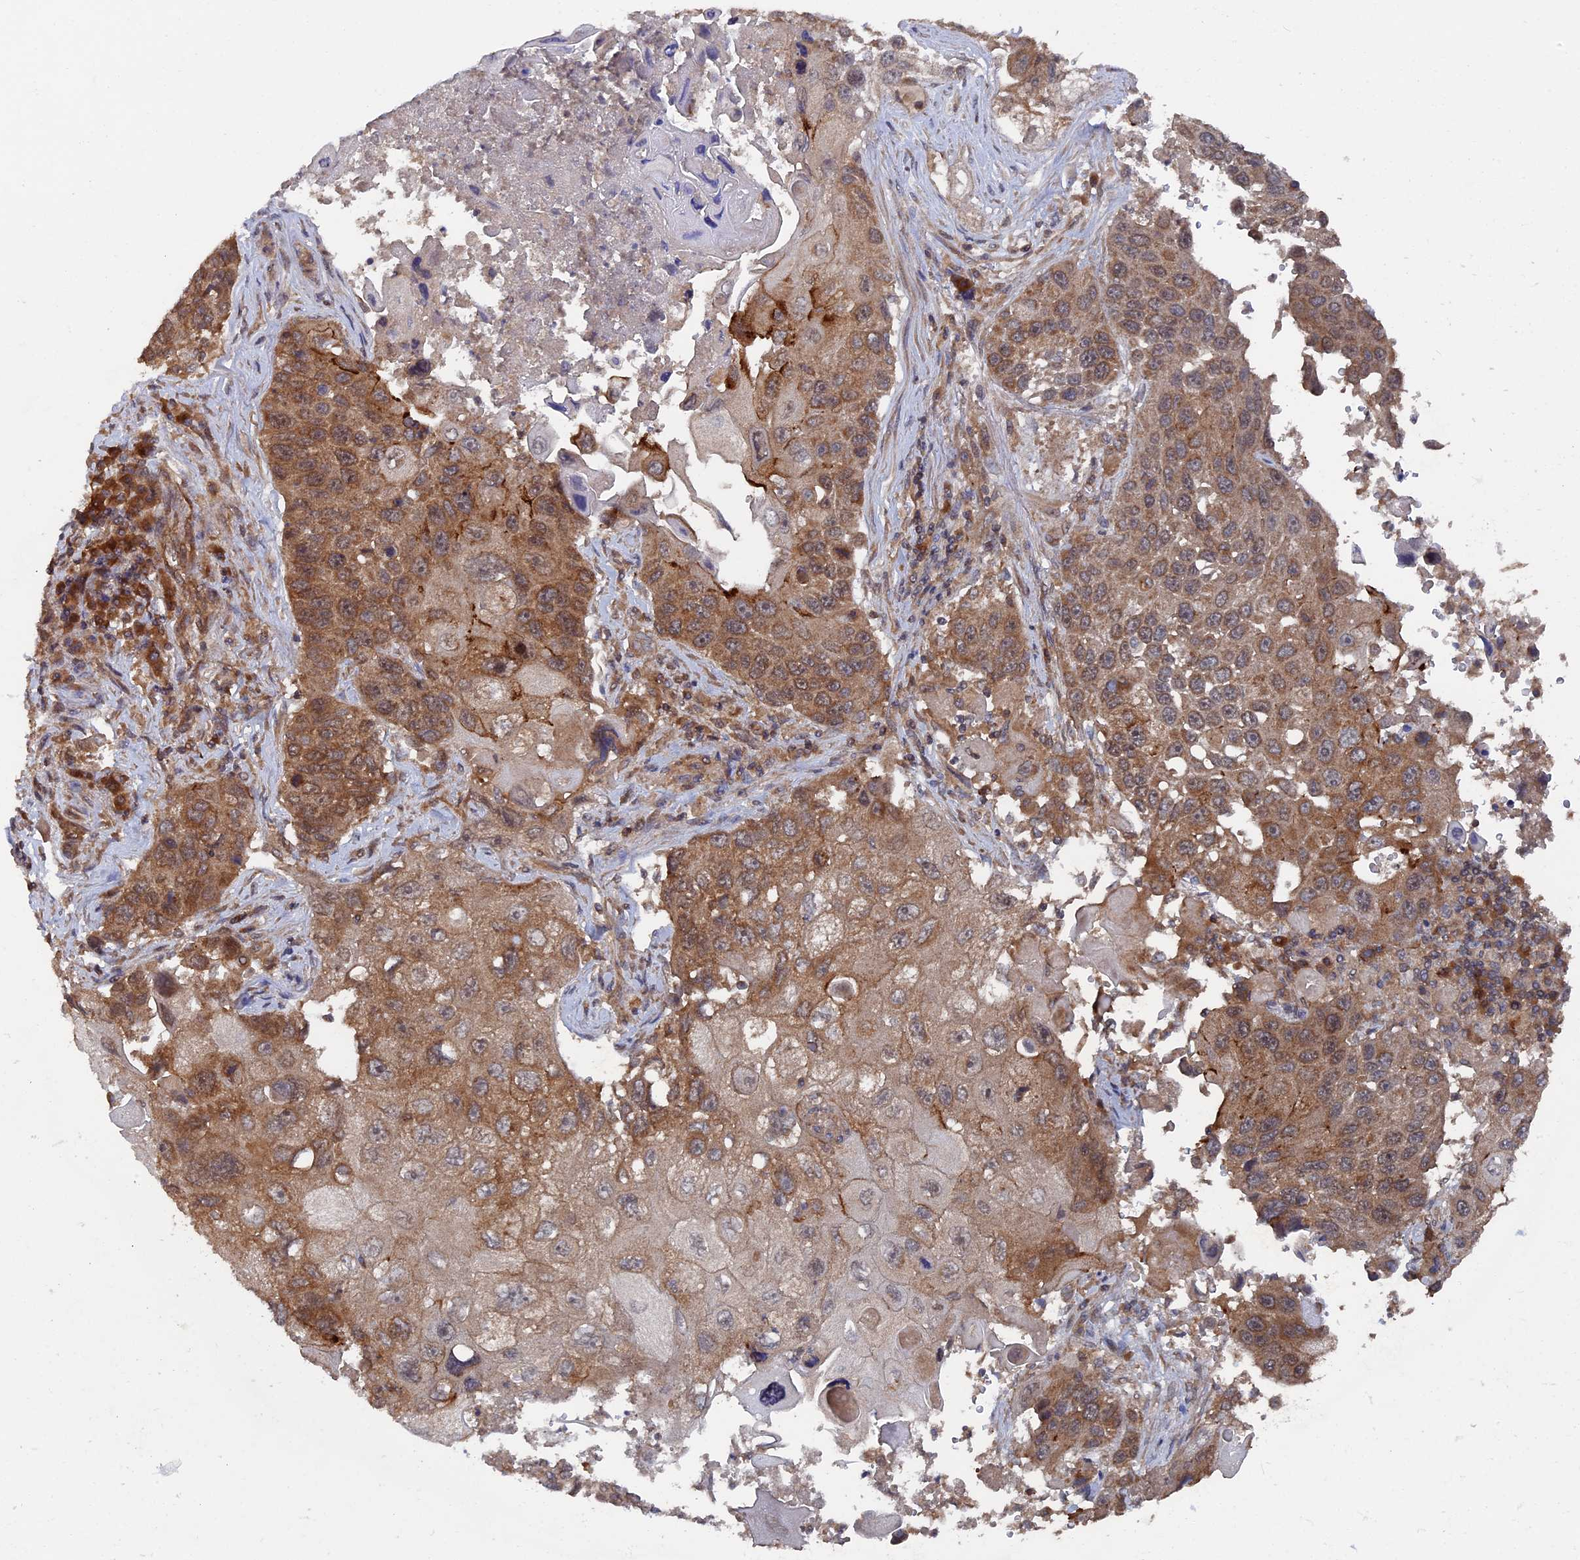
{"staining": {"intensity": "moderate", "quantity": ">75%", "location": "cytoplasmic/membranous"}, "tissue": "lung cancer", "cell_type": "Tumor cells", "image_type": "cancer", "snomed": [{"axis": "morphology", "description": "Squamous cell carcinoma, NOS"}, {"axis": "topography", "description": "Lung"}], "caption": "Immunohistochemical staining of squamous cell carcinoma (lung) shows medium levels of moderate cytoplasmic/membranous protein expression in about >75% of tumor cells.", "gene": "RAB15", "patient": {"sex": "male", "age": 61}}